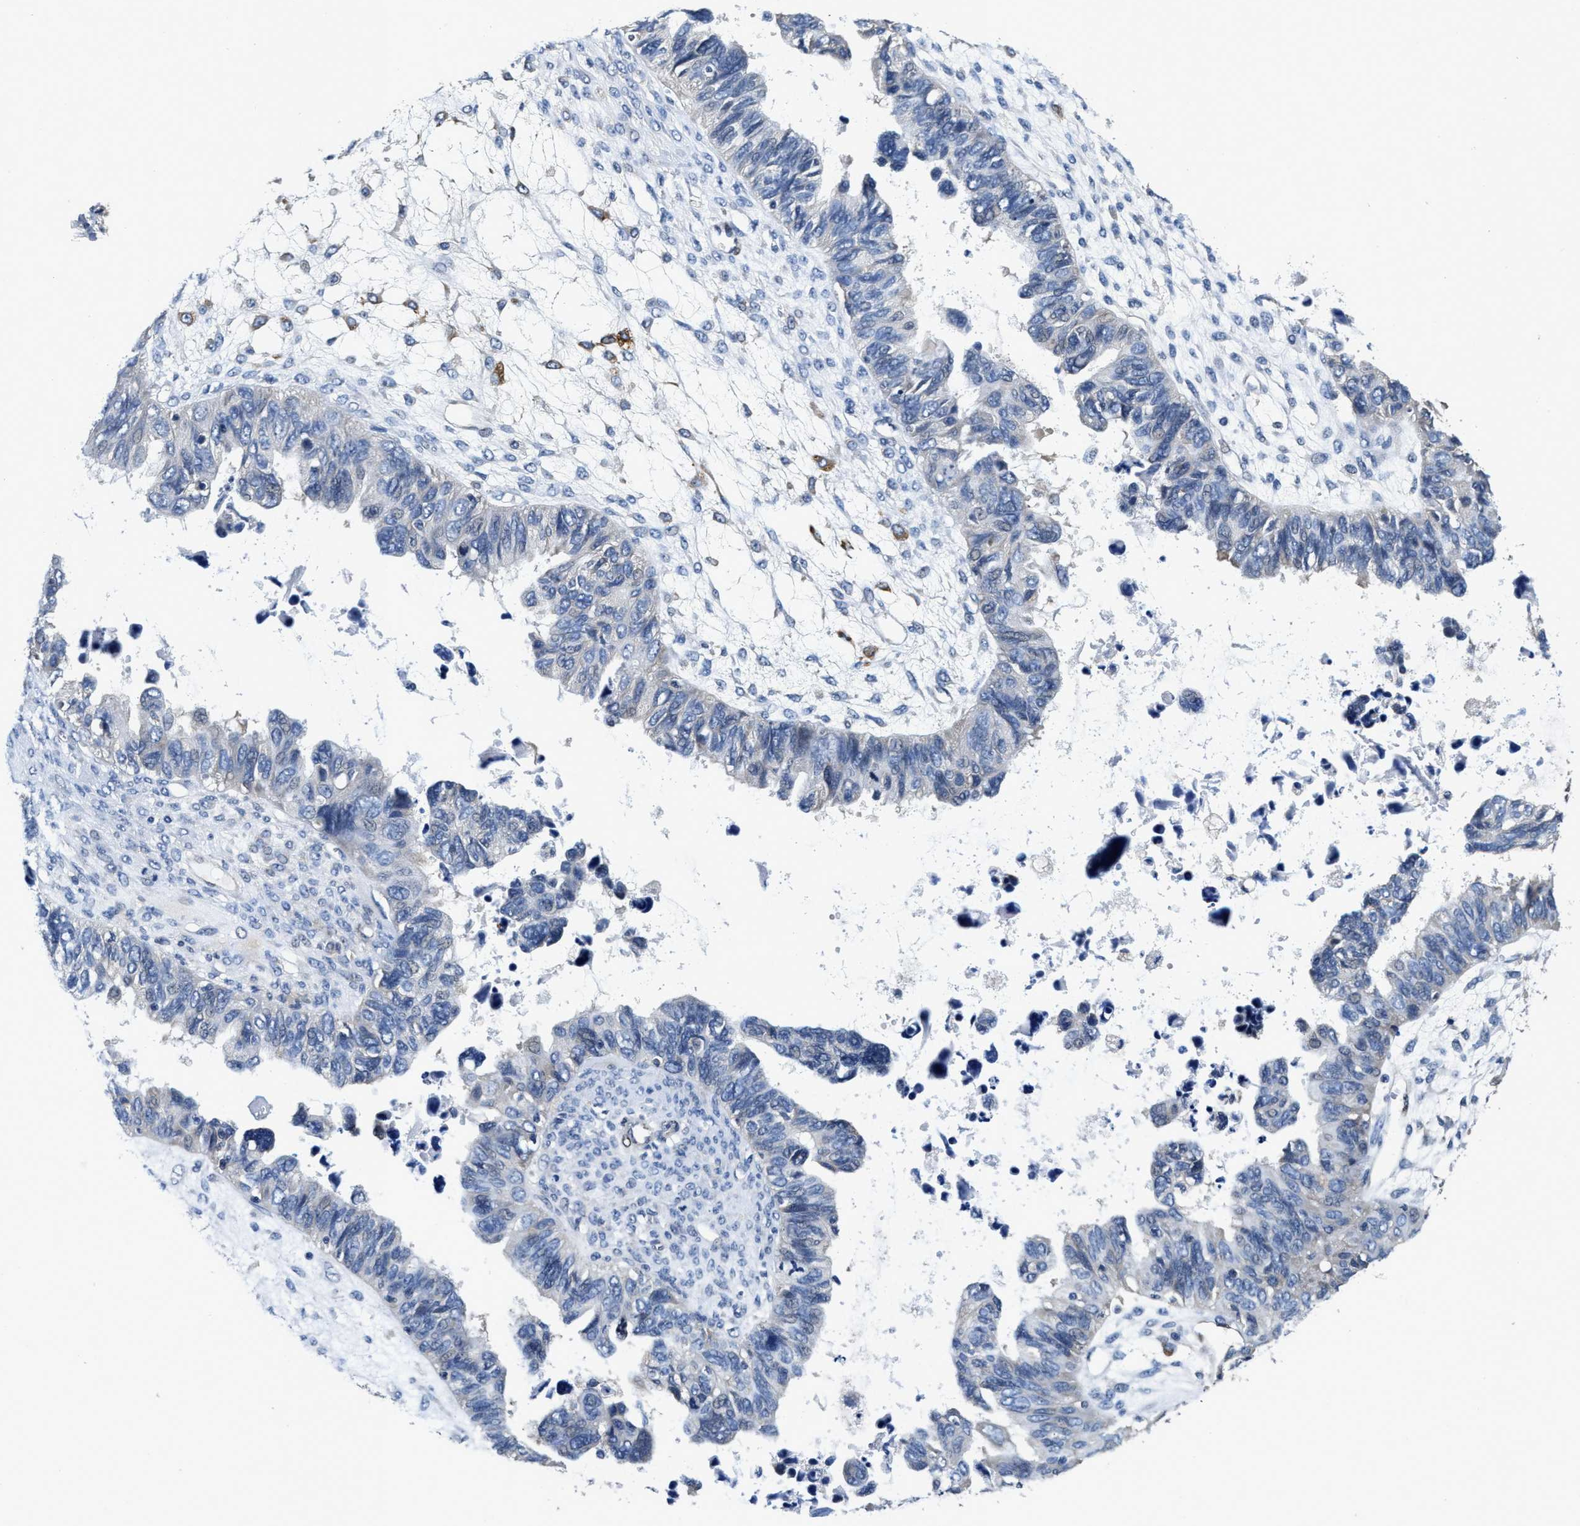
{"staining": {"intensity": "weak", "quantity": "<25%", "location": "cytoplasmic/membranous"}, "tissue": "ovarian cancer", "cell_type": "Tumor cells", "image_type": "cancer", "snomed": [{"axis": "morphology", "description": "Cystadenocarcinoma, serous, NOS"}, {"axis": "topography", "description": "Ovary"}], "caption": "Immunohistochemistry photomicrograph of human serous cystadenocarcinoma (ovarian) stained for a protein (brown), which shows no staining in tumor cells.", "gene": "ANKIB1", "patient": {"sex": "female", "age": 79}}